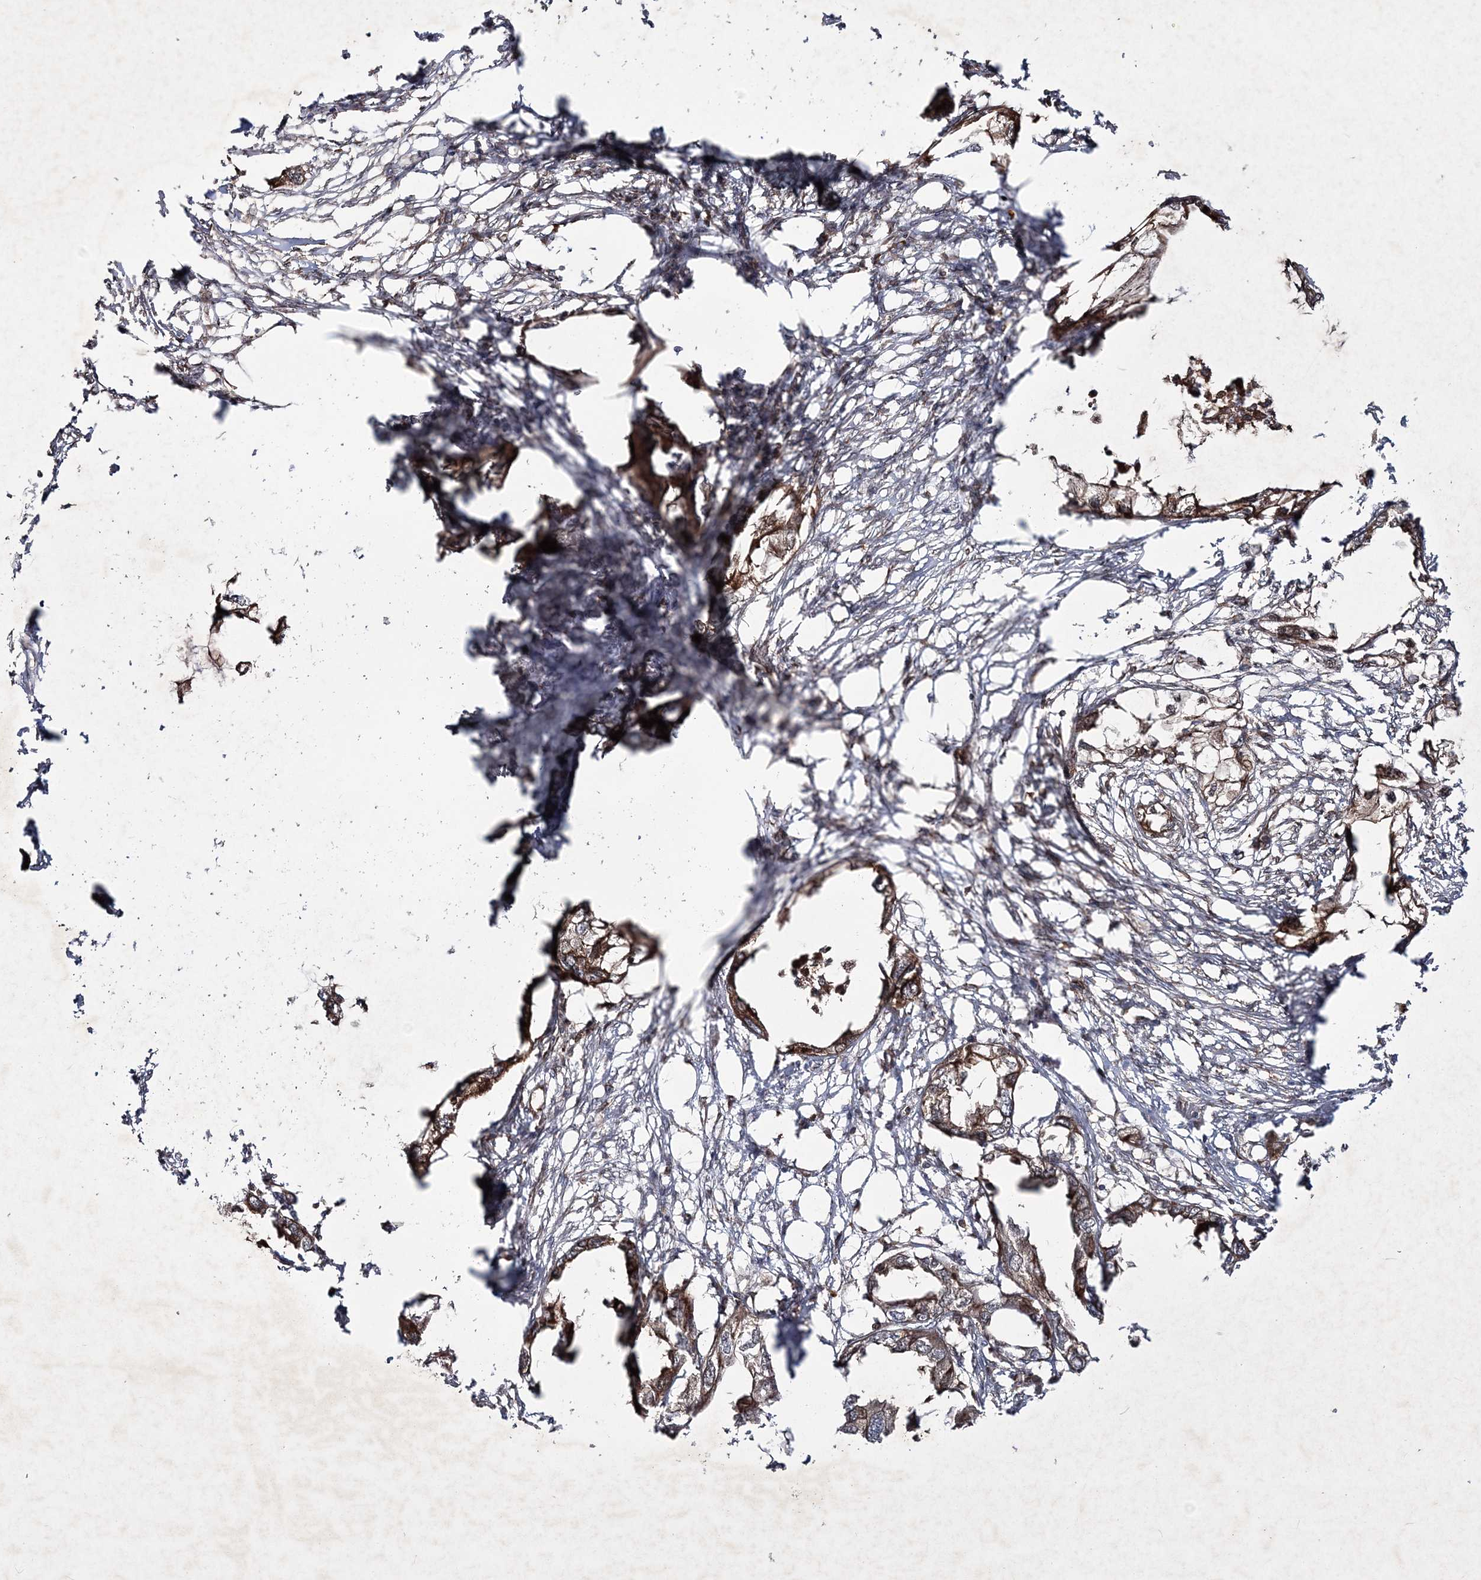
{"staining": {"intensity": "moderate", "quantity": ">75%", "location": "cytoplasmic/membranous"}, "tissue": "endometrial cancer", "cell_type": "Tumor cells", "image_type": "cancer", "snomed": [{"axis": "morphology", "description": "Adenocarcinoma, NOS"}, {"axis": "morphology", "description": "Adenocarcinoma, metastatic, NOS"}, {"axis": "topography", "description": "Adipose tissue"}, {"axis": "topography", "description": "Endometrium"}], "caption": "DAB immunohistochemical staining of human endometrial adenocarcinoma reveals moderate cytoplasmic/membranous protein positivity in about >75% of tumor cells. The staining was performed using DAB (3,3'-diaminobenzidine), with brown indicating positive protein expression. Nuclei are stained blue with hematoxylin.", "gene": "MOCS2", "patient": {"sex": "female", "age": 67}}